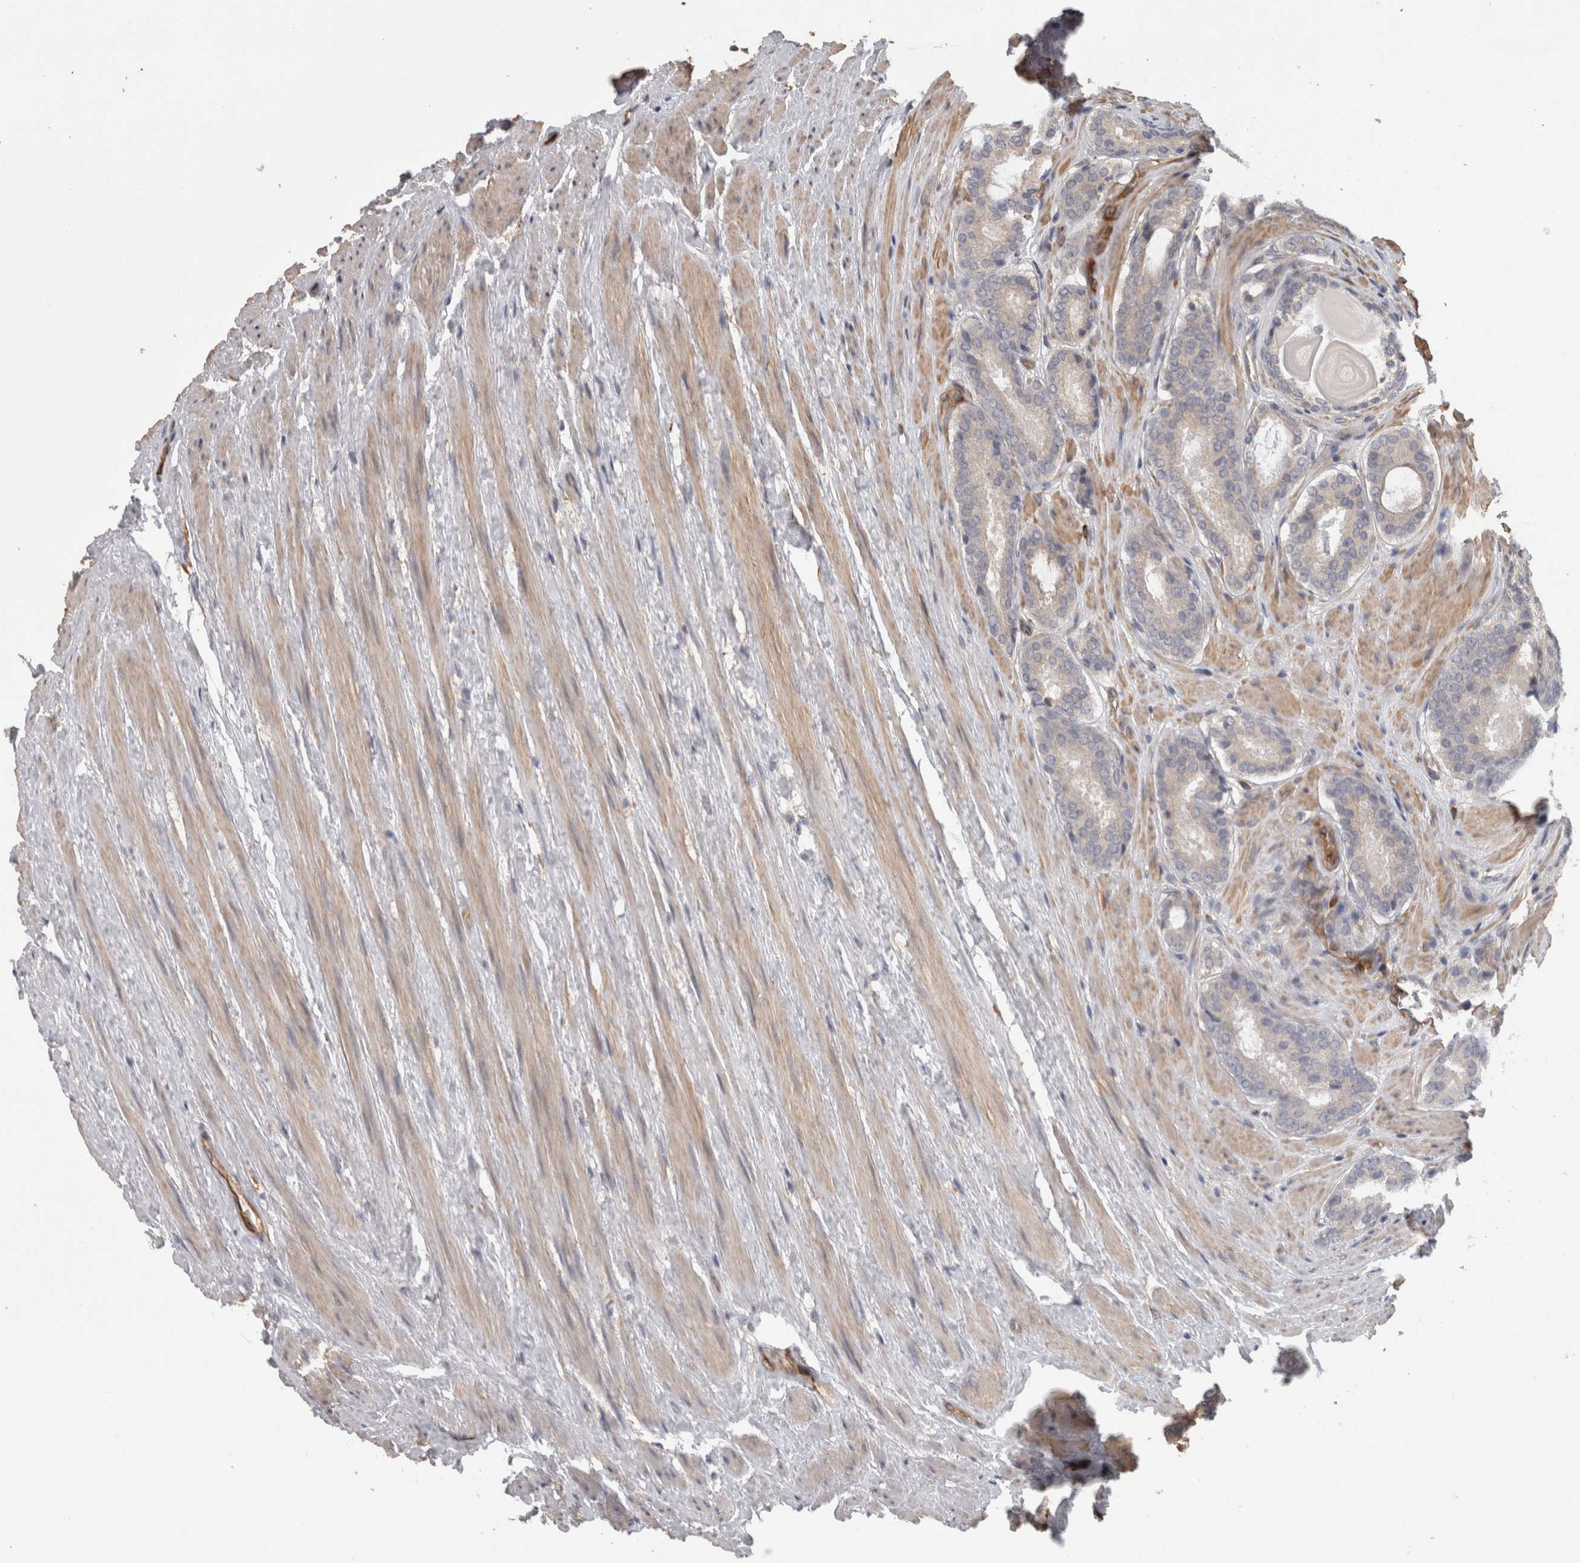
{"staining": {"intensity": "negative", "quantity": "none", "location": "none"}, "tissue": "prostate cancer", "cell_type": "Tumor cells", "image_type": "cancer", "snomed": [{"axis": "morphology", "description": "Adenocarcinoma, Low grade"}, {"axis": "topography", "description": "Prostate"}], "caption": "There is no significant expression in tumor cells of low-grade adenocarcinoma (prostate).", "gene": "RMDN1", "patient": {"sex": "male", "age": 69}}